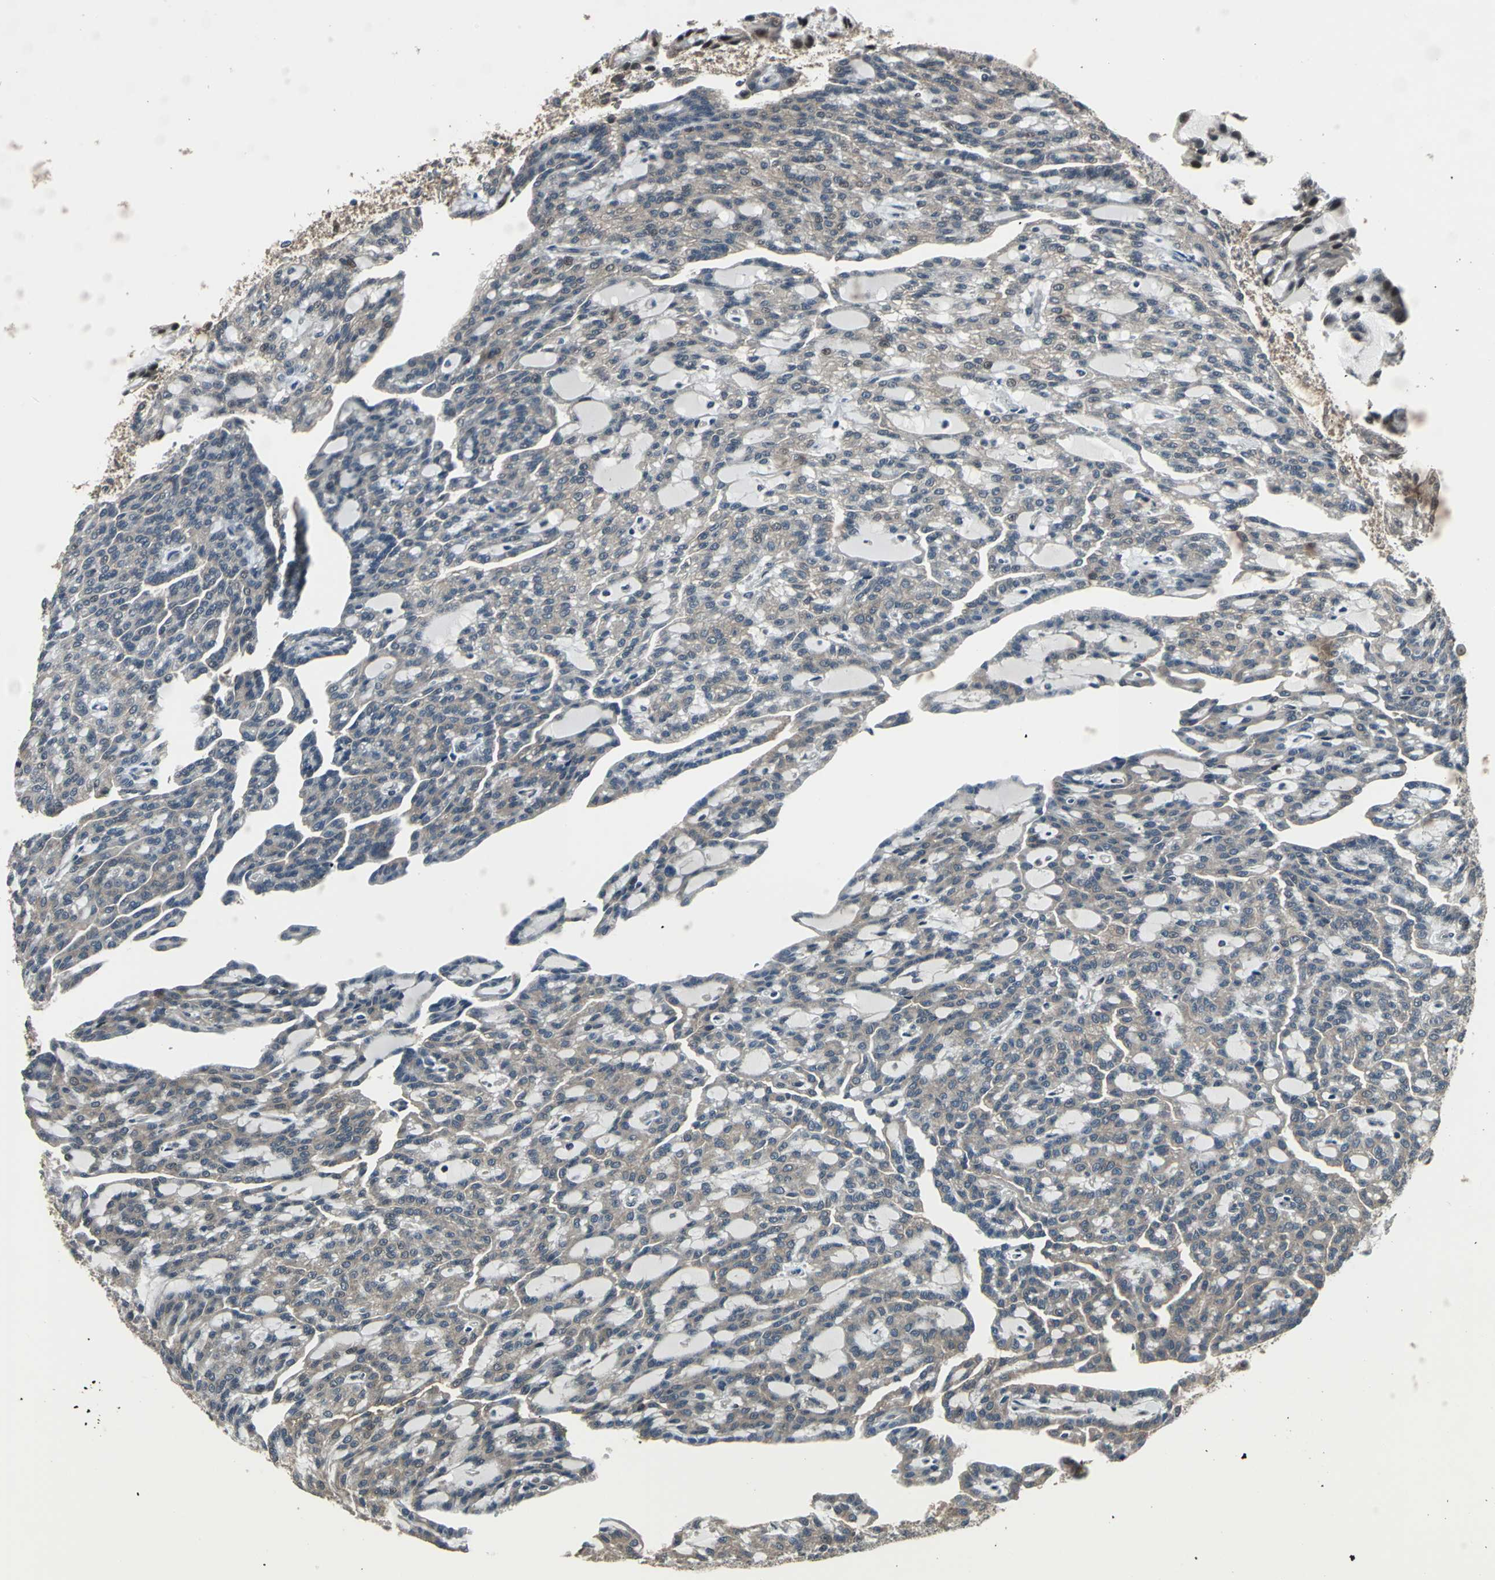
{"staining": {"intensity": "weak", "quantity": "25%-75%", "location": "cytoplasmic/membranous"}, "tissue": "renal cancer", "cell_type": "Tumor cells", "image_type": "cancer", "snomed": [{"axis": "morphology", "description": "Adenocarcinoma, NOS"}, {"axis": "topography", "description": "Kidney"}], "caption": "This photomicrograph reveals renal adenocarcinoma stained with IHC to label a protein in brown. The cytoplasmic/membranous of tumor cells show weak positivity for the protein. Nuclei are counter-stained blue.", "gene": "PFDN1", "patient": {"sex": "male", "age": 63}}